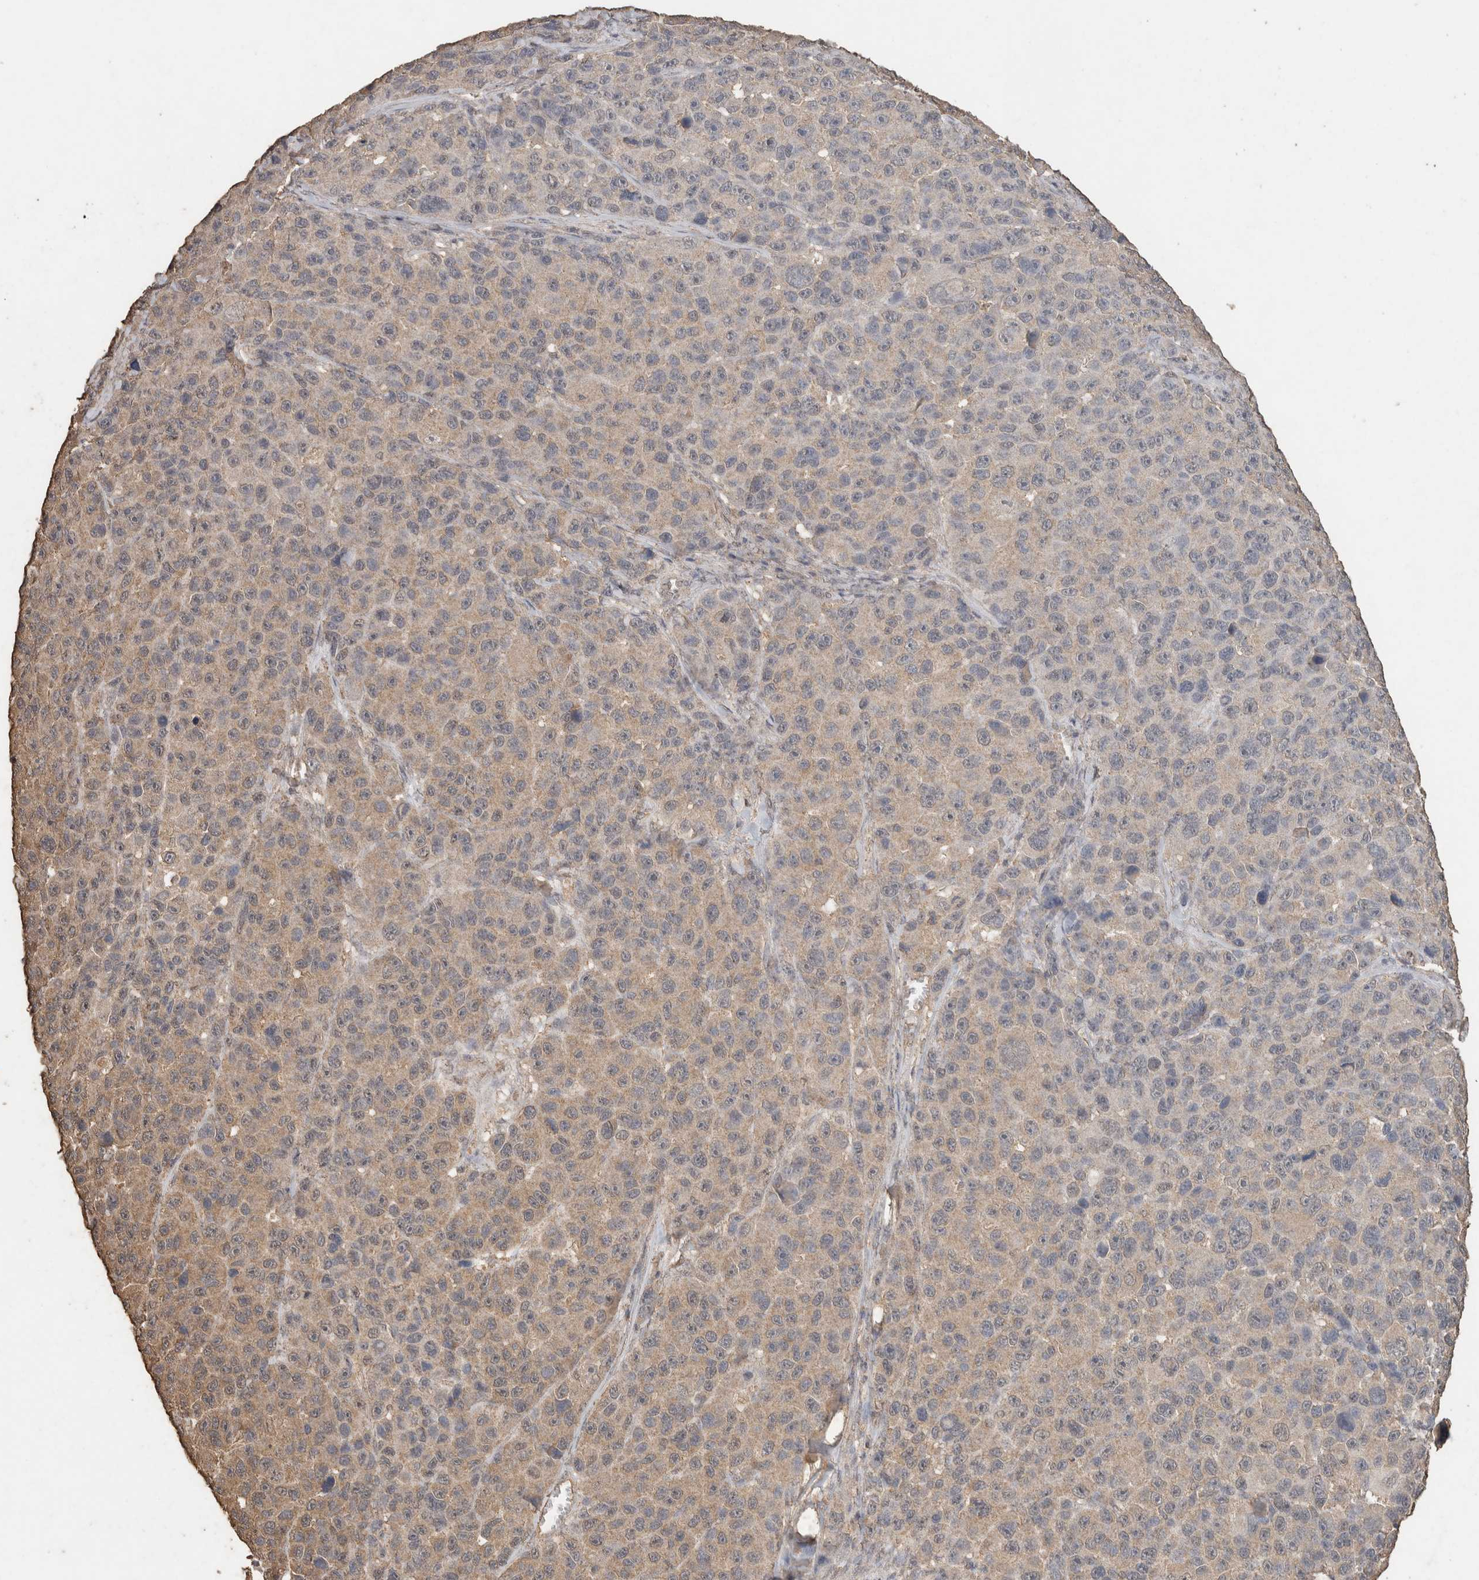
{"staining": {"intensity": "weak", "quantity": "<25%", "location": "cytoplasmic/membranous"}, "tissue": "melanoma", "cell_type": "Tumor cells", "image_type": "cancer", "snomed": [{"axis": "morphology", "description": "Malignant melanoma, NOS"}, {"axis": "topography", "description": "Skin"}], "caption": "High magnification brightfield microscopy of melanoma stained with DAB (3,3'-diaminobenzidine) (brown) and counterstained with hematoxylin (blue): tumor cells show no significant staining.", "gene": "CX3CL1", "patient": {"sex": "male", "age": 53}}